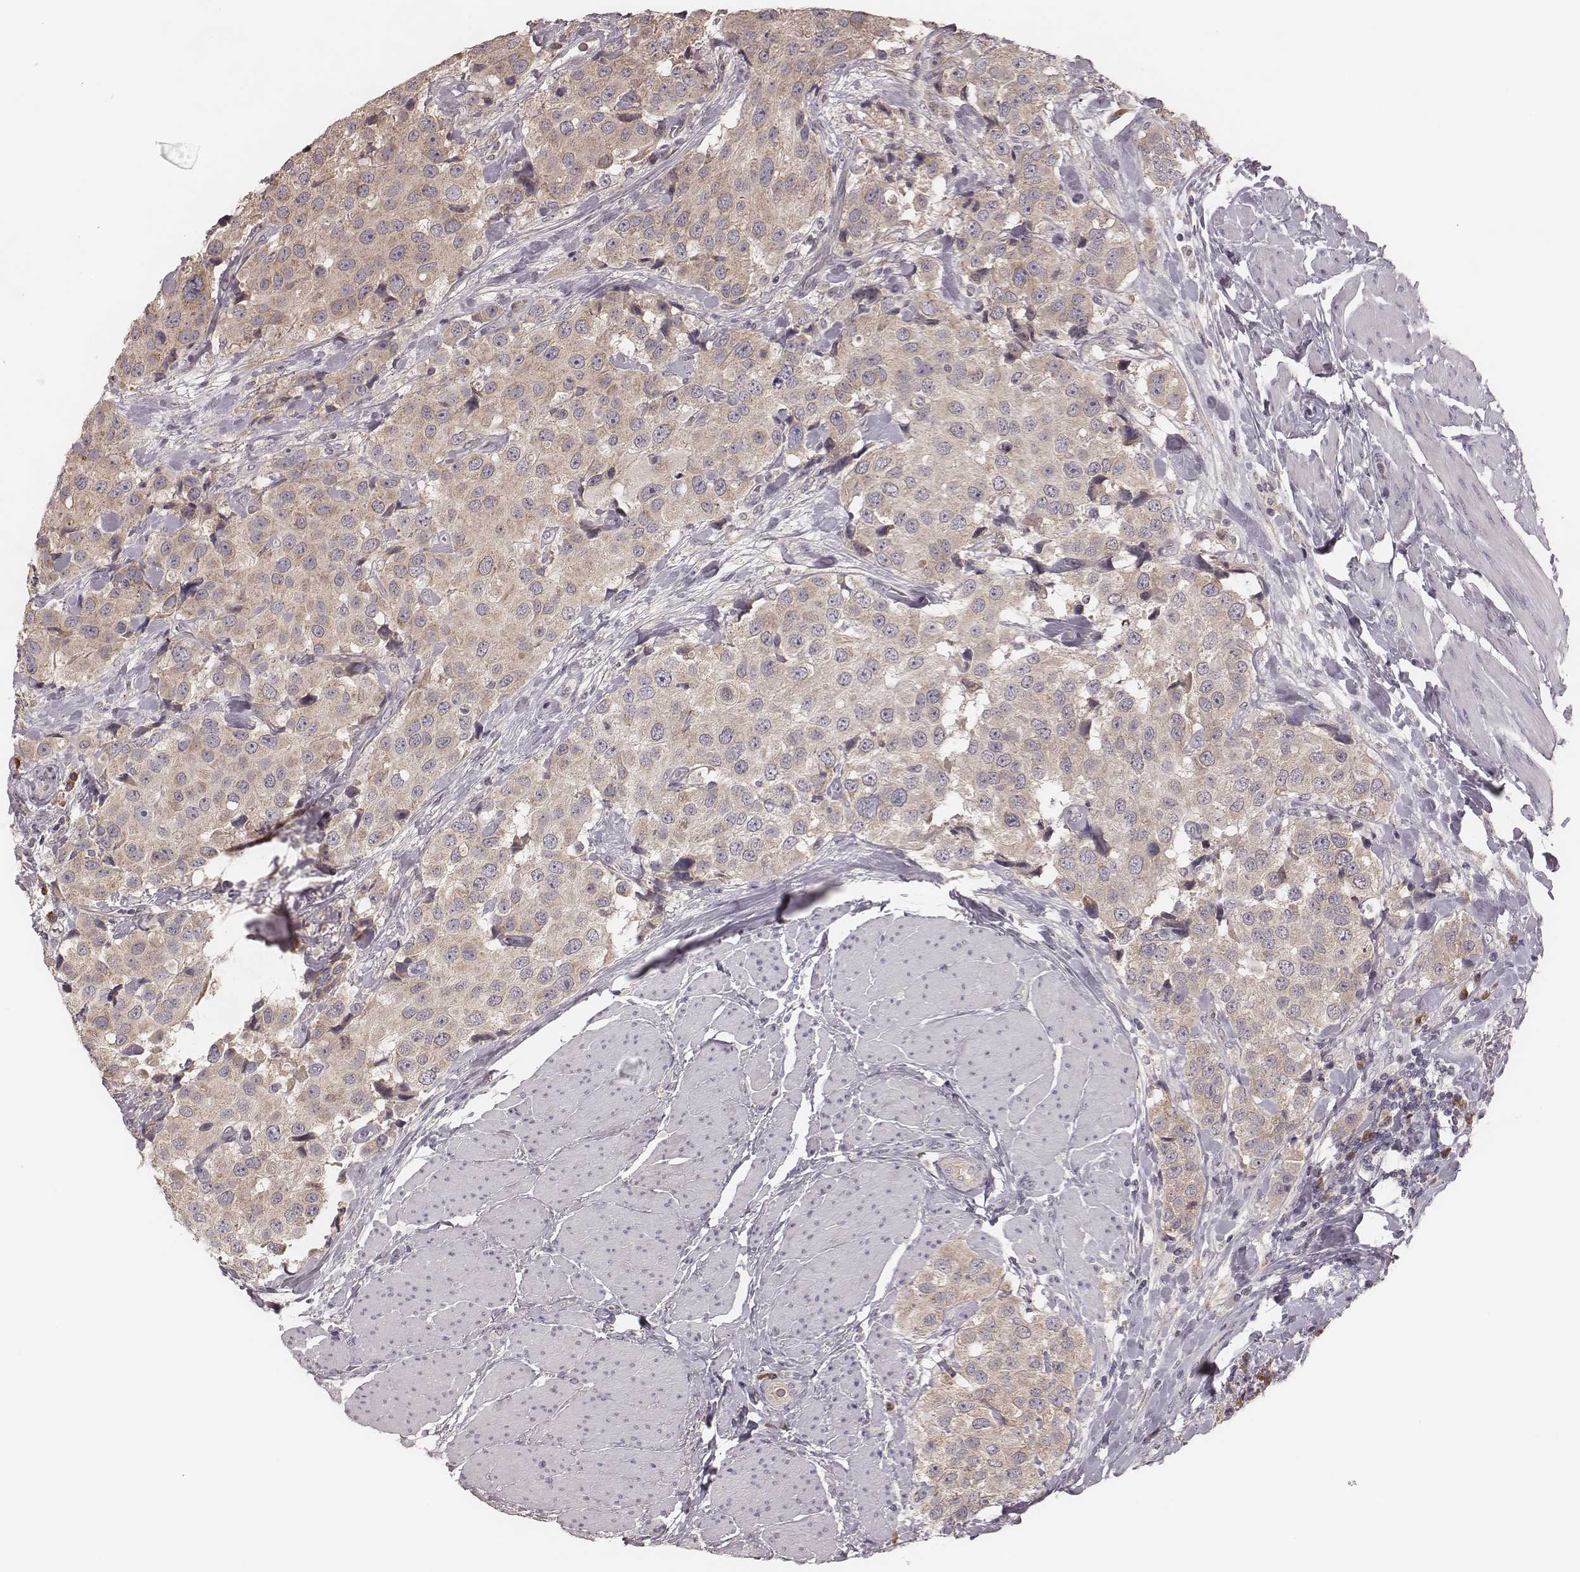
{"staining": {"intensity": "weak", "quantity": ">75%", "location": "cytoplasmic/membranous"}, "tissue": "urothelial cancer", "cell_type": "Tumor cells", "image_type": "cancer", "snomed": [{"axis": "morphology", "description": "Urothelial carcinoma, High grade"}, {"axis": "topography", "description": "Urinary bladder"}], "caption": "Urothelial cancer stained with a brown dye demonstrates weak cytoplasmic/membranous positive expression in about >75% of tumor cells.", "gene": "P2RX5", "patient": {"sex": "female", "age": 64}}